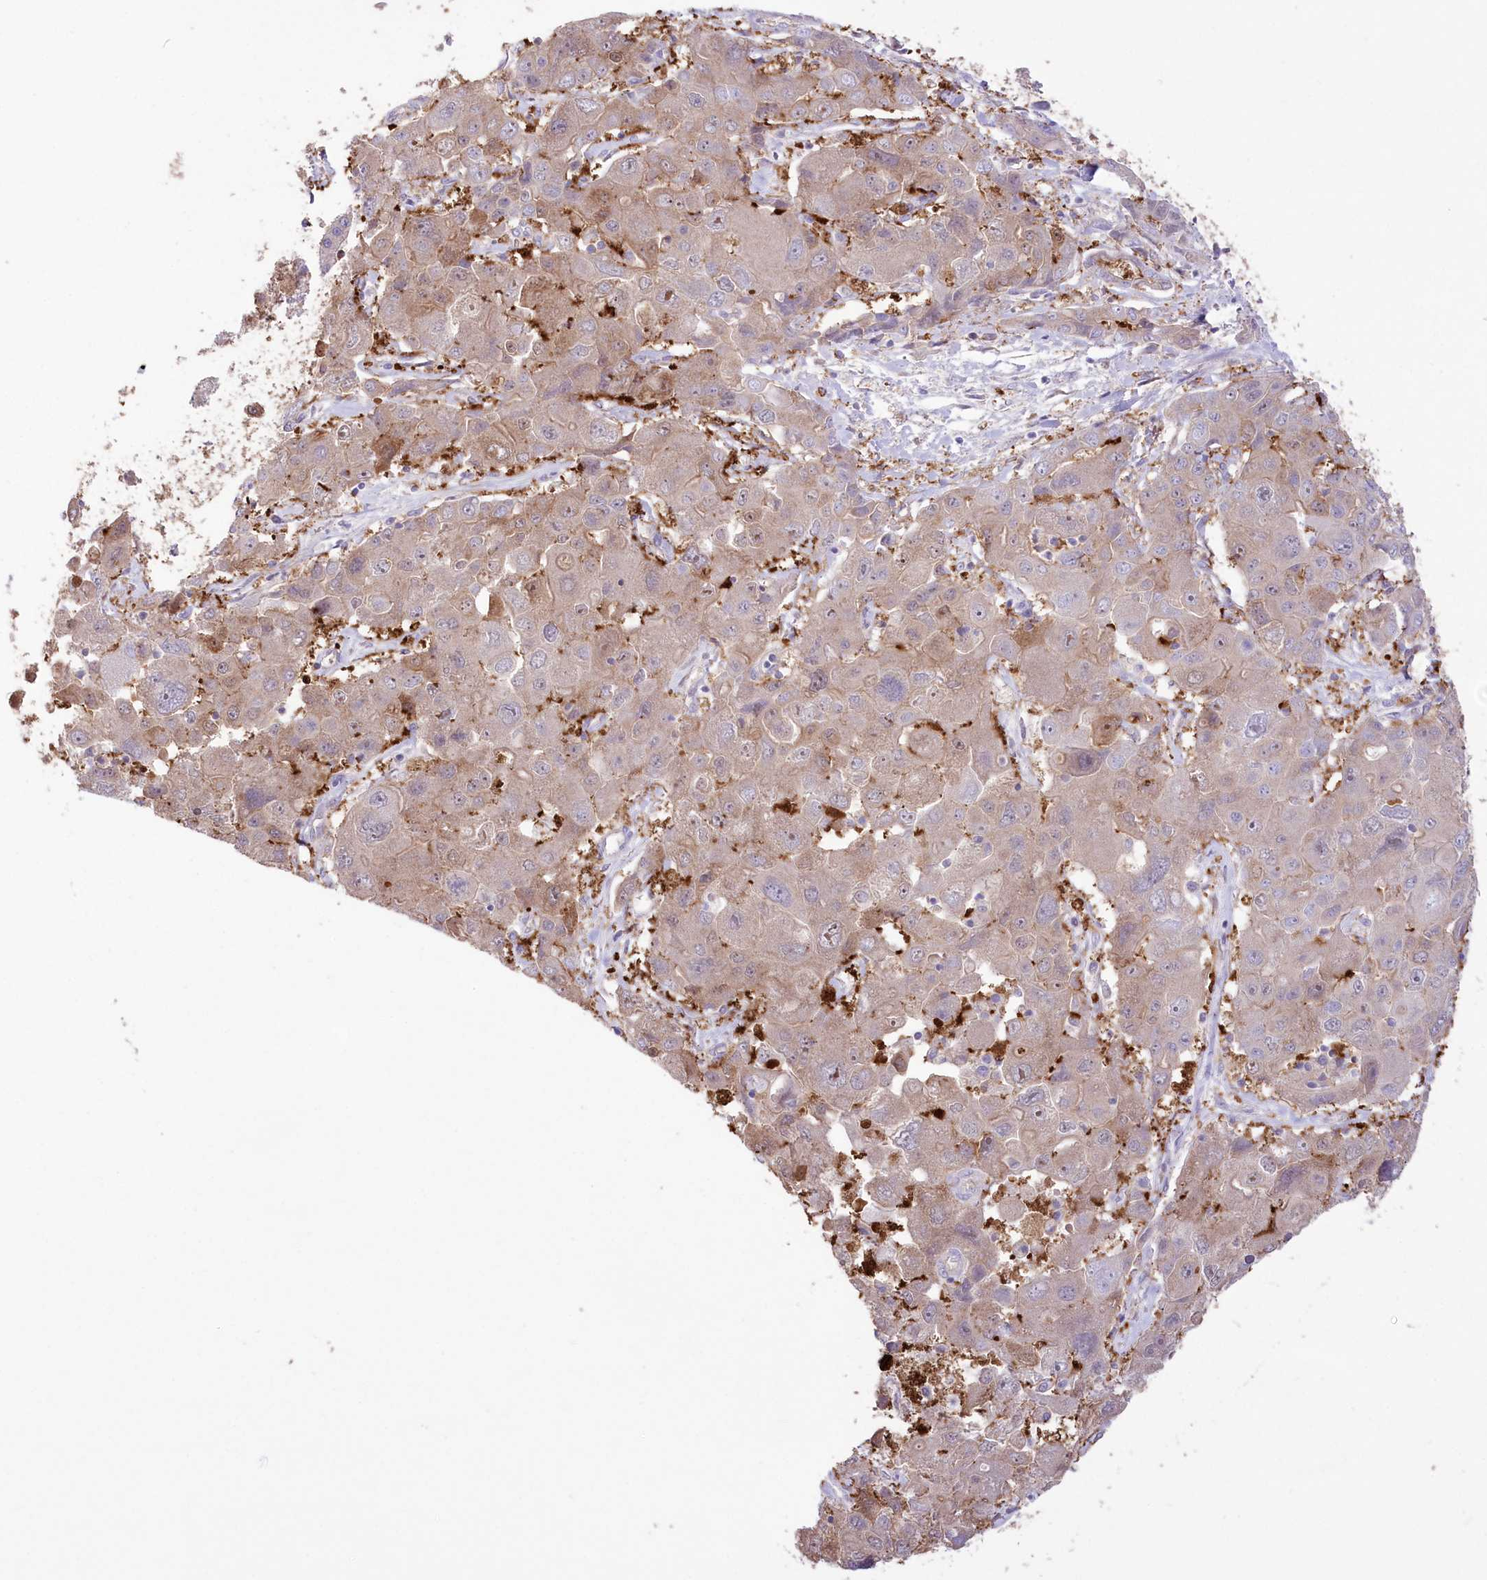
{"staining": {"intensity": "weak", "quantity": ">75%", "location": "cytoplasmic/membranous"}, "tissue": "liver cancer", "cell_type": "Tumor cells", "image_type": "cancer", "snomed": [{"axis": "morphology", "description": "Cholangiocarcinoma"}, {"axis": "topography", "description": "Liver"}], "caption": "Protein staining of liver cancer tissue displays weak cytoplasmic/membranous staining in about >75% of tumor cells.", "gene": "PRSS53", "patient": {"sex": "male", "age": 67}}